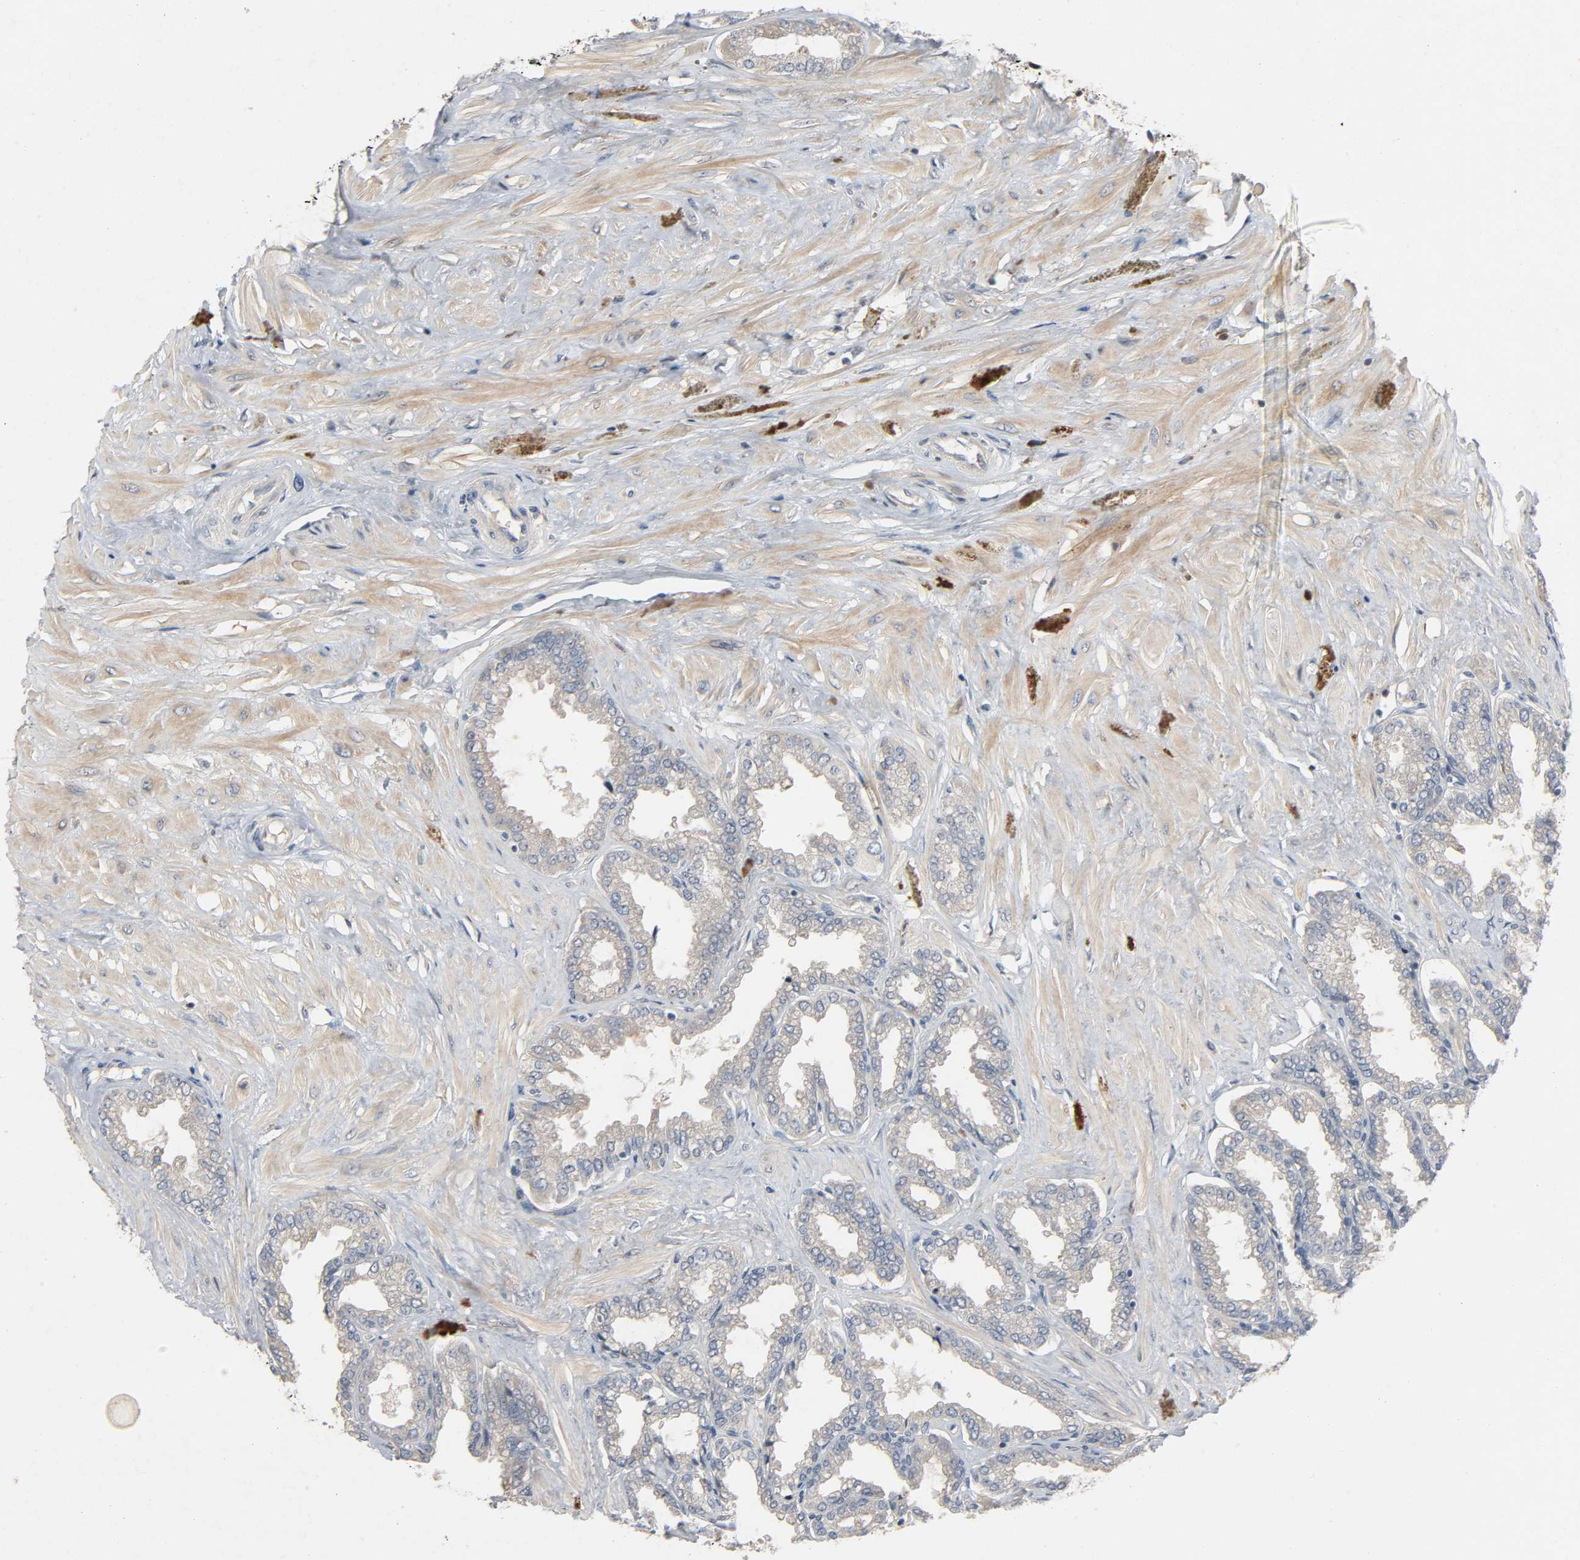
{"staining": {"intensity": "weak", "quantity": "25%-75%", "location": "cytoplasmic/membranous"}, "tissue": "seminal vesicle", "cell_type": "Glandular cells", "image_type": "normal", "snomed": [{"axis": "morphology", "description": "Normal tissue, NOS"}, {"axis": "topography", "description": "Seminal veicle"}], "caption": "IHC of unremarkable human seminal vesicle exhibits low levels of weak cytoplasmic/membranous positivity in about 25%-75% of glandular cells. The staining was performed using DAB, with brown indicating positive protein expression. Nuclei are stained blue with hematoxylin.", "gene": "CD4", "patient": {"sex": "male", "age": 46}}